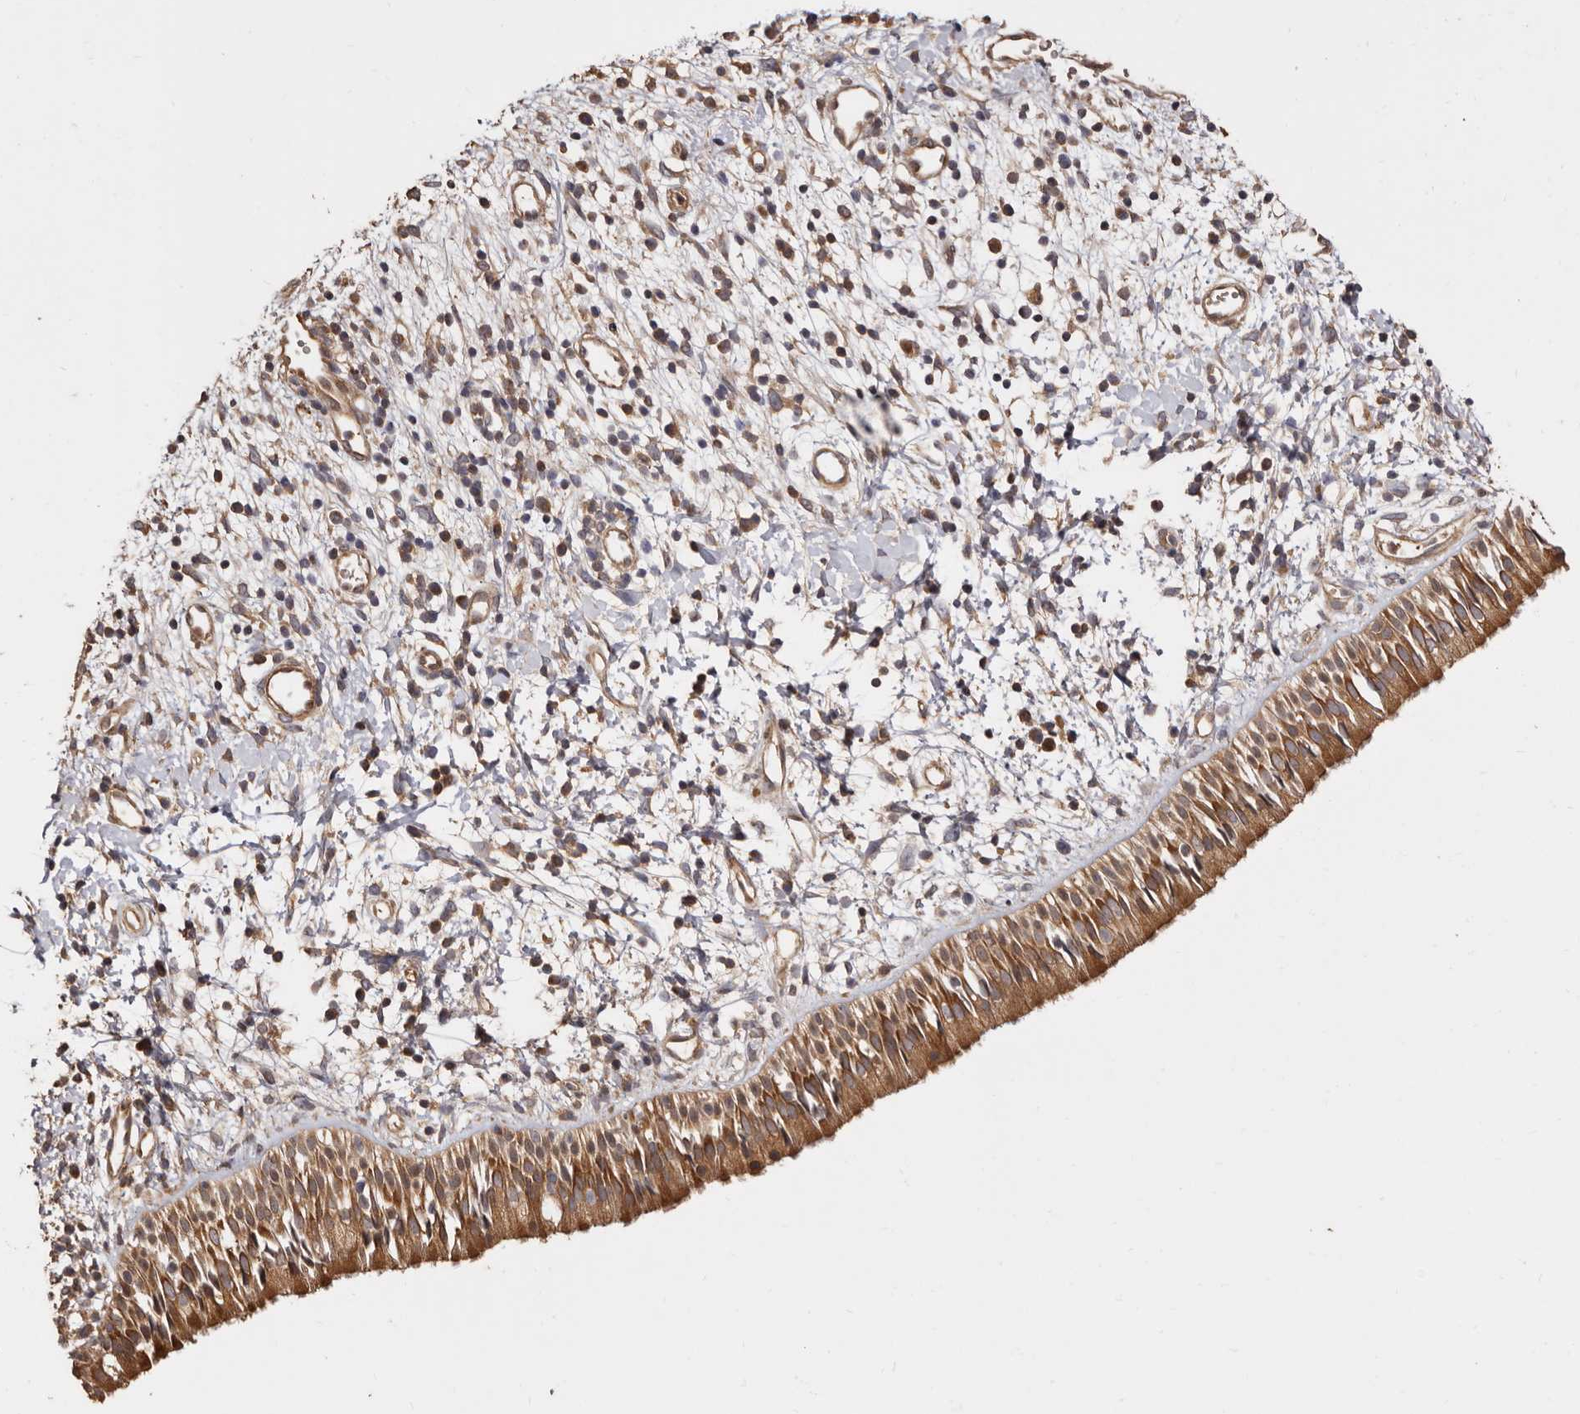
{"staining": {"intensity": "moderate", "quantity": ">75%", "location": "cytoplasmic/membranous"}, "tissue": "nasopharynx", "cell_type": "Respiratory epithelial cells", "image_type": "normal", "snomed": [{"axis": "morphology", "description": "Normal tissue, NOS"}, {"axis": "topography", "description": "Nasopharynx"}], "caption": "Brown immunohistochemical staining in normal human nasopharynx exhibits moderate cytoplasmic/membranous staining in about >75% of respiratory epithelial cells. Nuclei are stained in blue.", "gene": "COQ8B", "patient": {"sex": "male", "age": 22}}